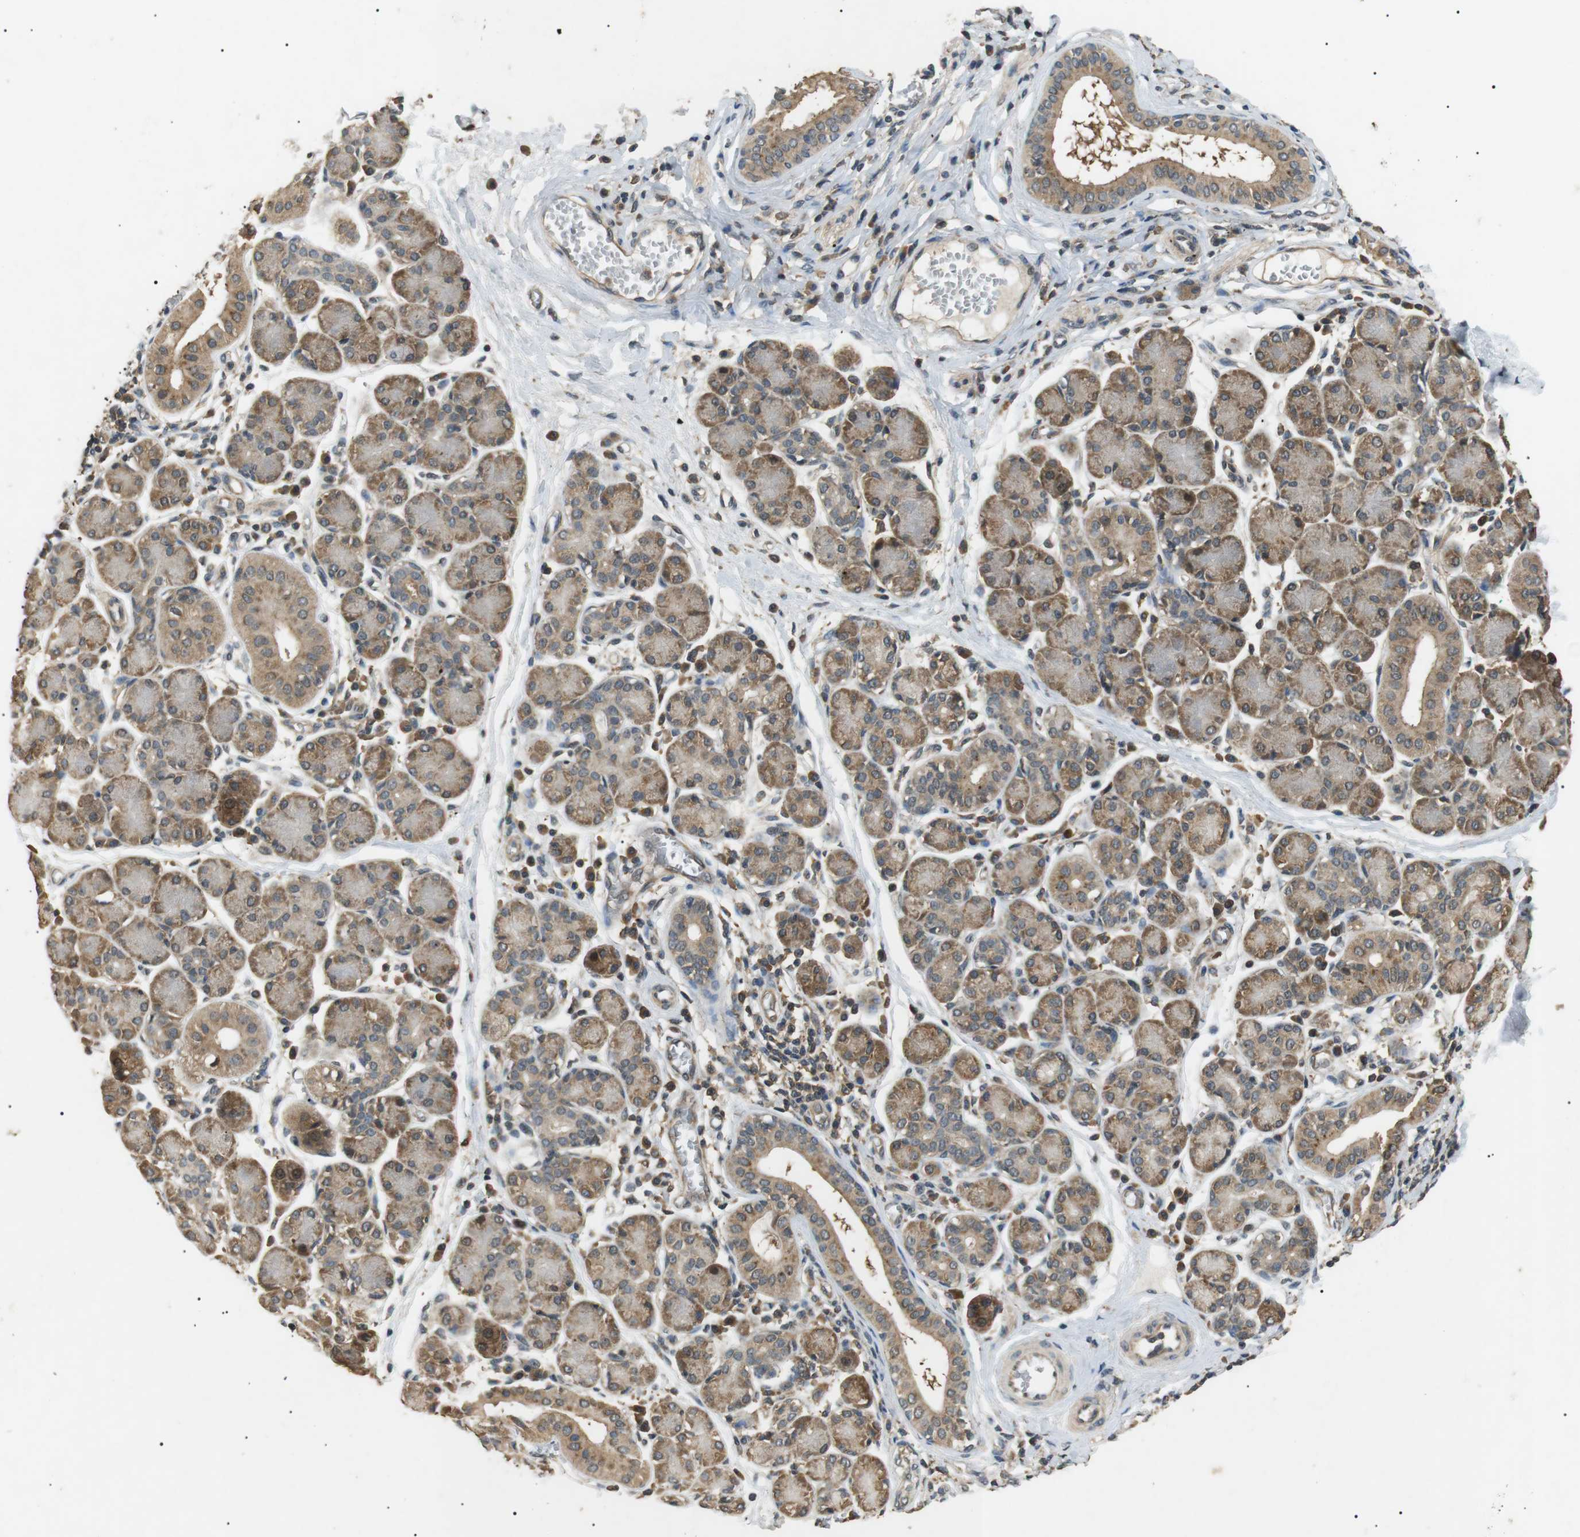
{"staining": {"intensity": "moderate", "quantity": "25%-75%", "location": "cytoplasmic/membranous"}, "tissue": "salivary gland", "cell_type": "Glandular cells", "image_type": "normal", "snomed": [{"axis": "morphology", "description": "Normal tissue, NOS"}, {"axis": "morphology", "description": "Inflammation, NOS"}, {"axis": "topography", "description": "Lymph node"}, {"axis": "topography", "description": "Salivary gland"}], "caption": "IHC (DAB) staining of unremarkable human salivary gland reveals moderate cytoplasmic/membranous protein expression in approximately 25%-75% of glandular cells. (brown staining indicates protein expression, while blue staining denotes nuclei).", "gene": "TBC1D15", "patient": {"sex": "male", "age": 3}}